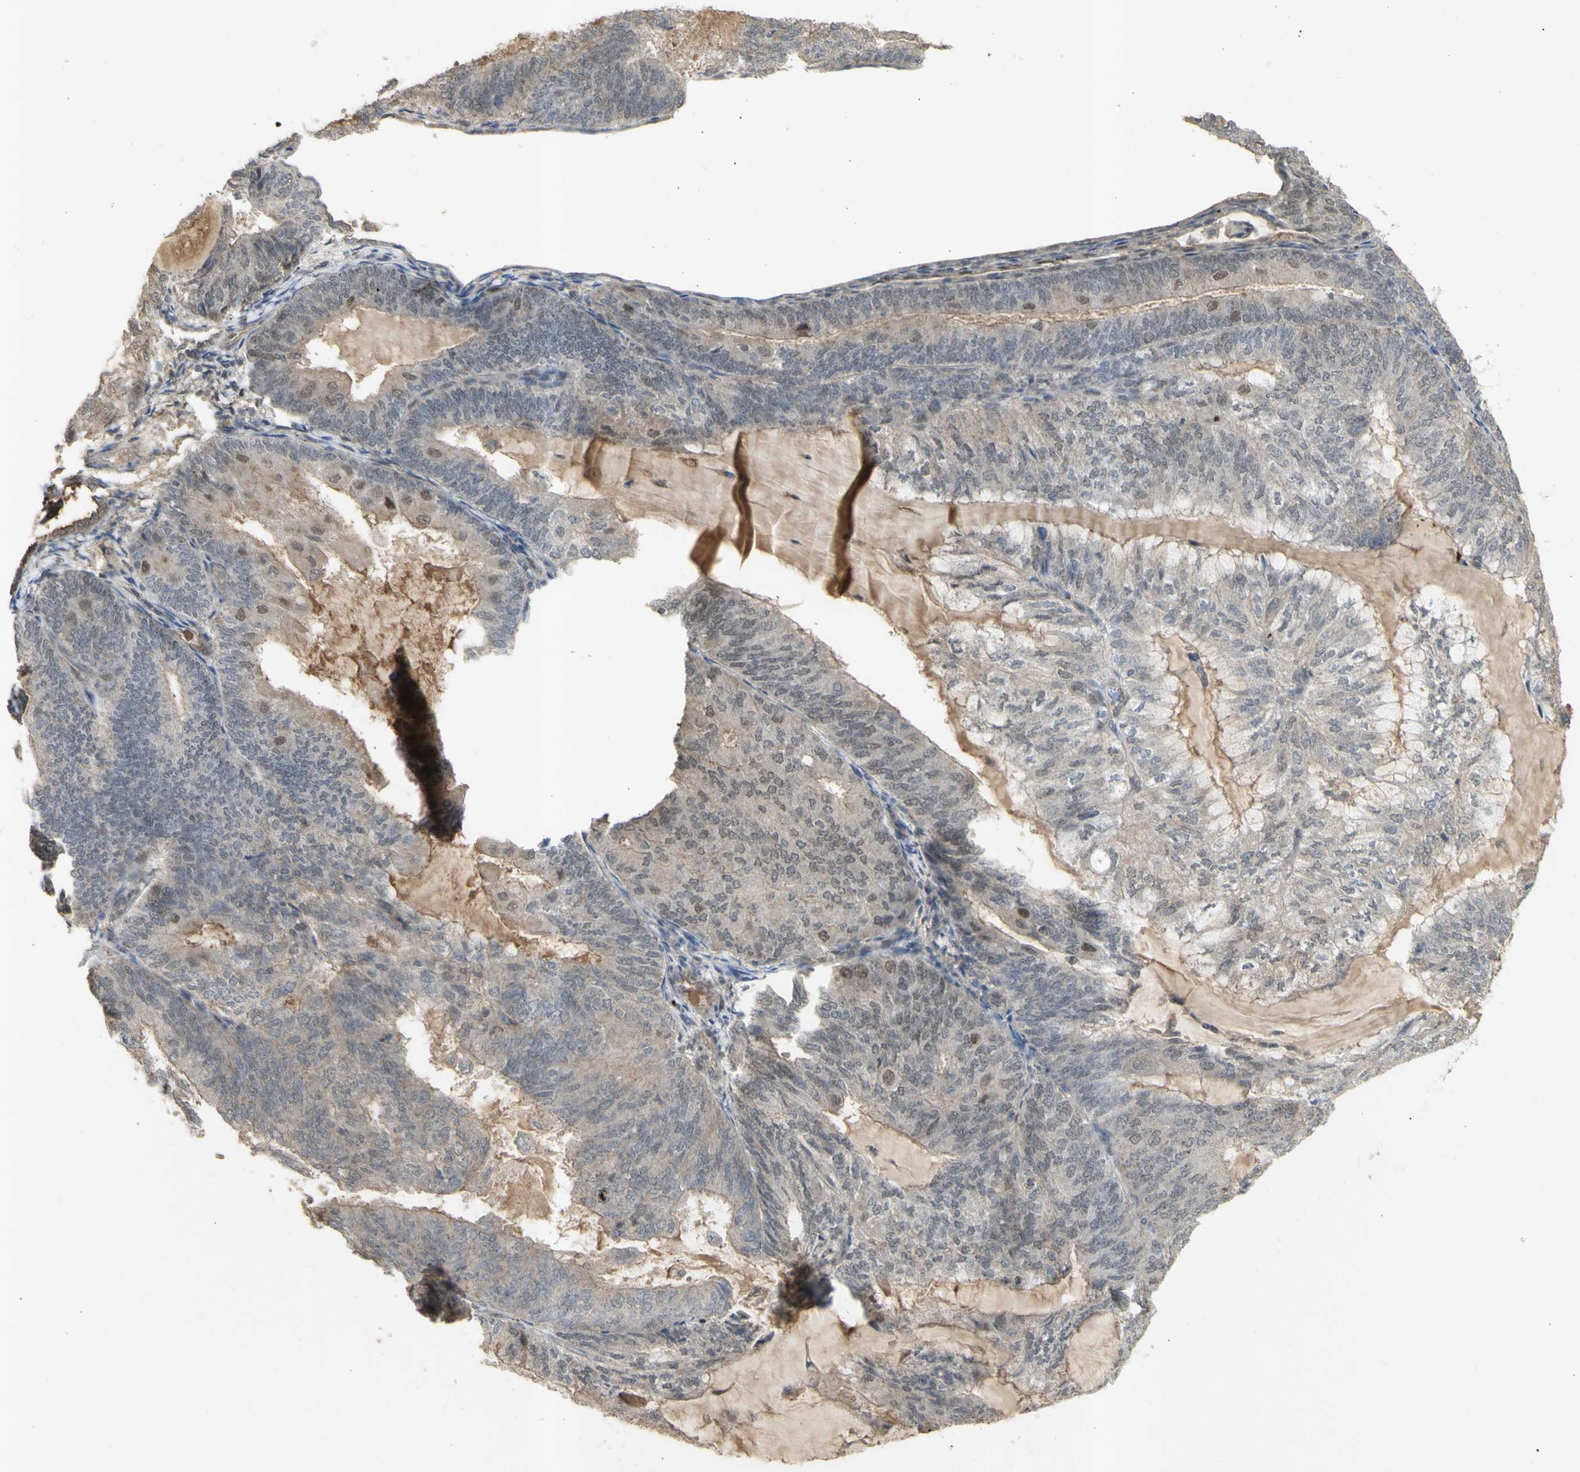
{"staining": {"intensity": "weak", "quantity": ">75%", "location": "cytoplasmic/membranous,nuclear"}, "tissue": "endometrial cancer", "cell_type": "Tumor cells", "image_type": "cancer", "snomed": [{"axis": "morphology", "description": "Adenocarcinoma, NOS"}, {"axis": "topography", "description": "Endometrium"}], "caption": "Immunohistochemical staining of endometrial cancer demonstrates low levels of weak cytoplasmic/membranous and nuclear protein staining in approximately >75% of tumor cells. Nuclei are stained in blue.", "gene": "ALOX12", "patient": {"sex": "female", "age": 81}}